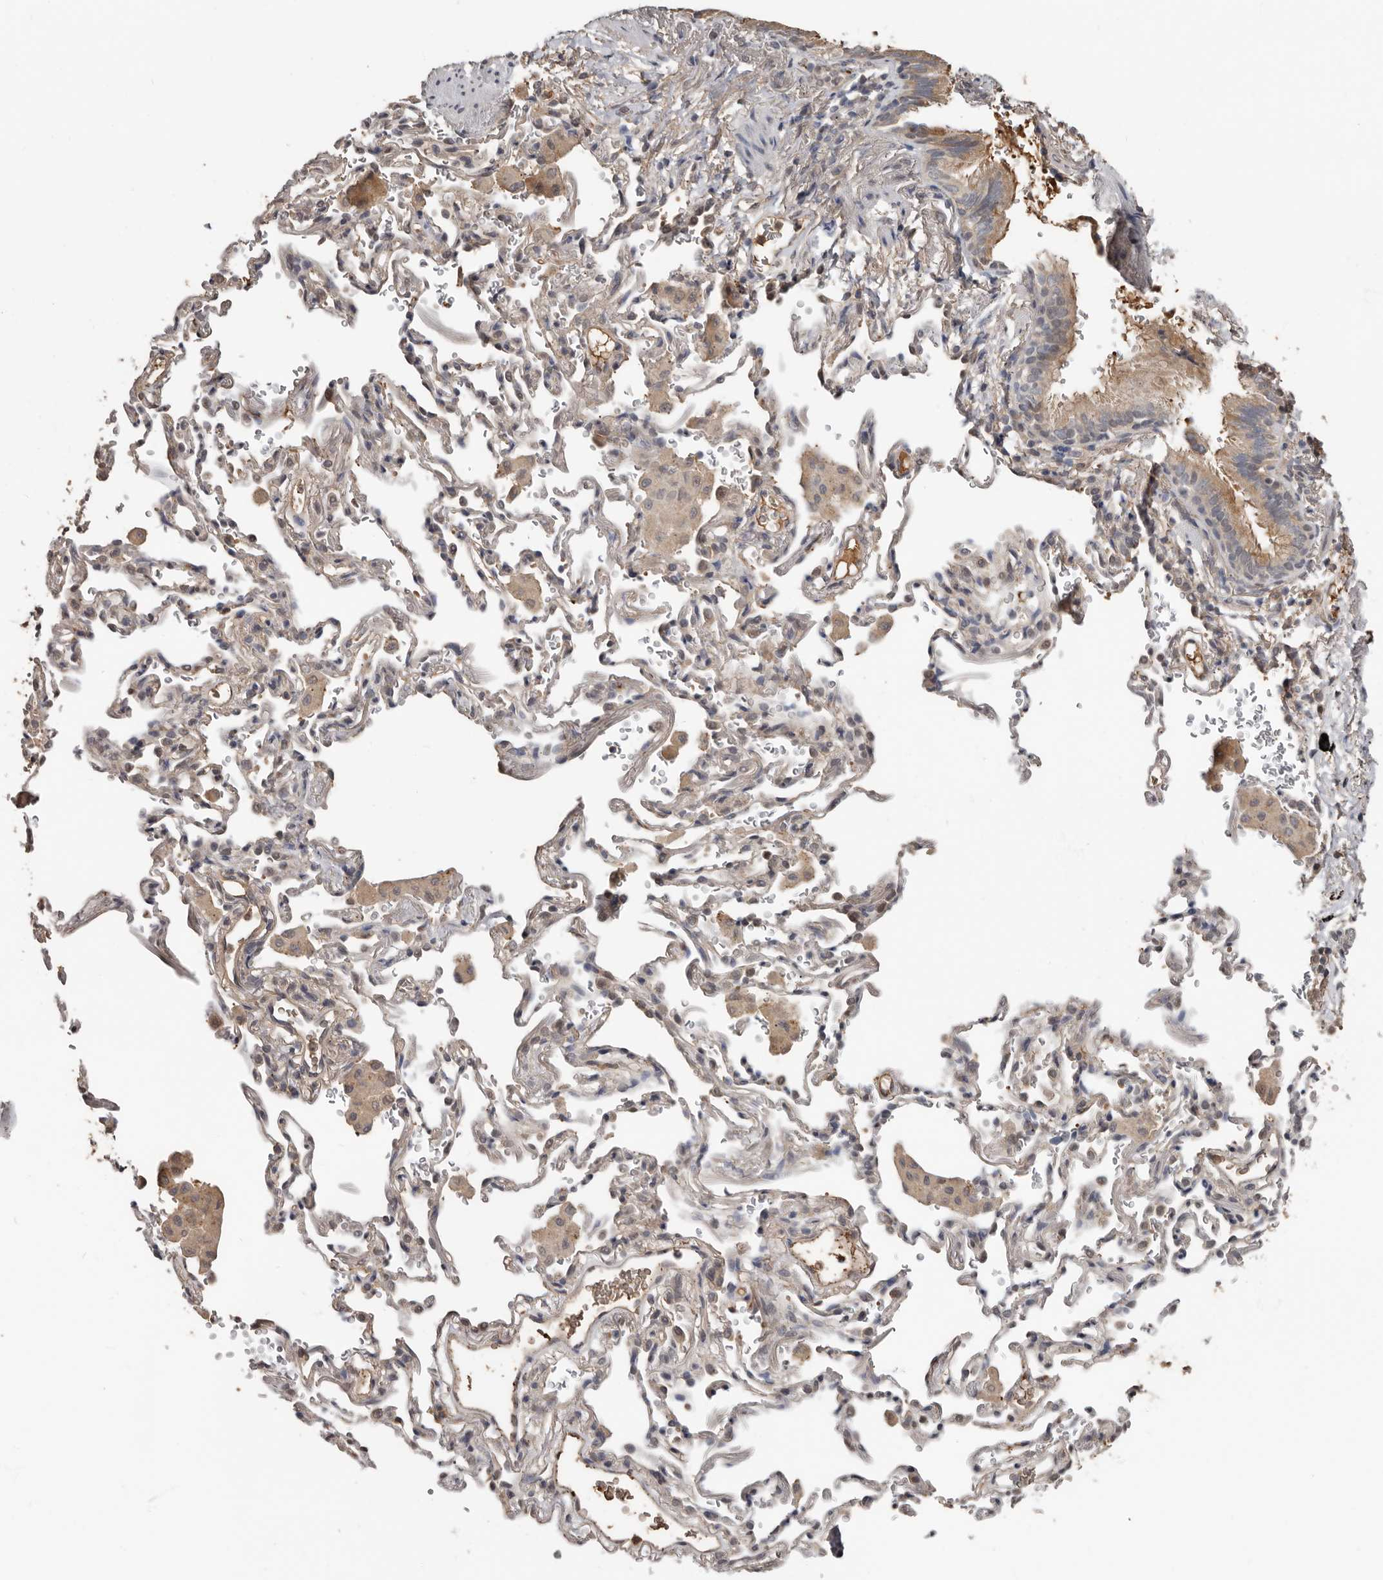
{"staining": {"intensity": "weak", "quantity": "25%-75%", "location": "cytoplasmic/membranous"}, "tissue": "bronchus", "cell_type": "Respiratory epithelial cells", "image_type": "normal", "snomed": [{"axis": "morphology", "description": "Normal tissue, NOS"}, {"axis": "morphology", "description": "Inflammation, NOS"}, {"axis": "topography", "description": "Bronchus"}], "caption": "The image exhibits staining of benign bronchus, revealing weak cytoplasmic/membranous protein staining (brown color) within respiratory epithelial cells.", "gene": "LRGUK", "patient": {"sex": "male", "age": 69}}